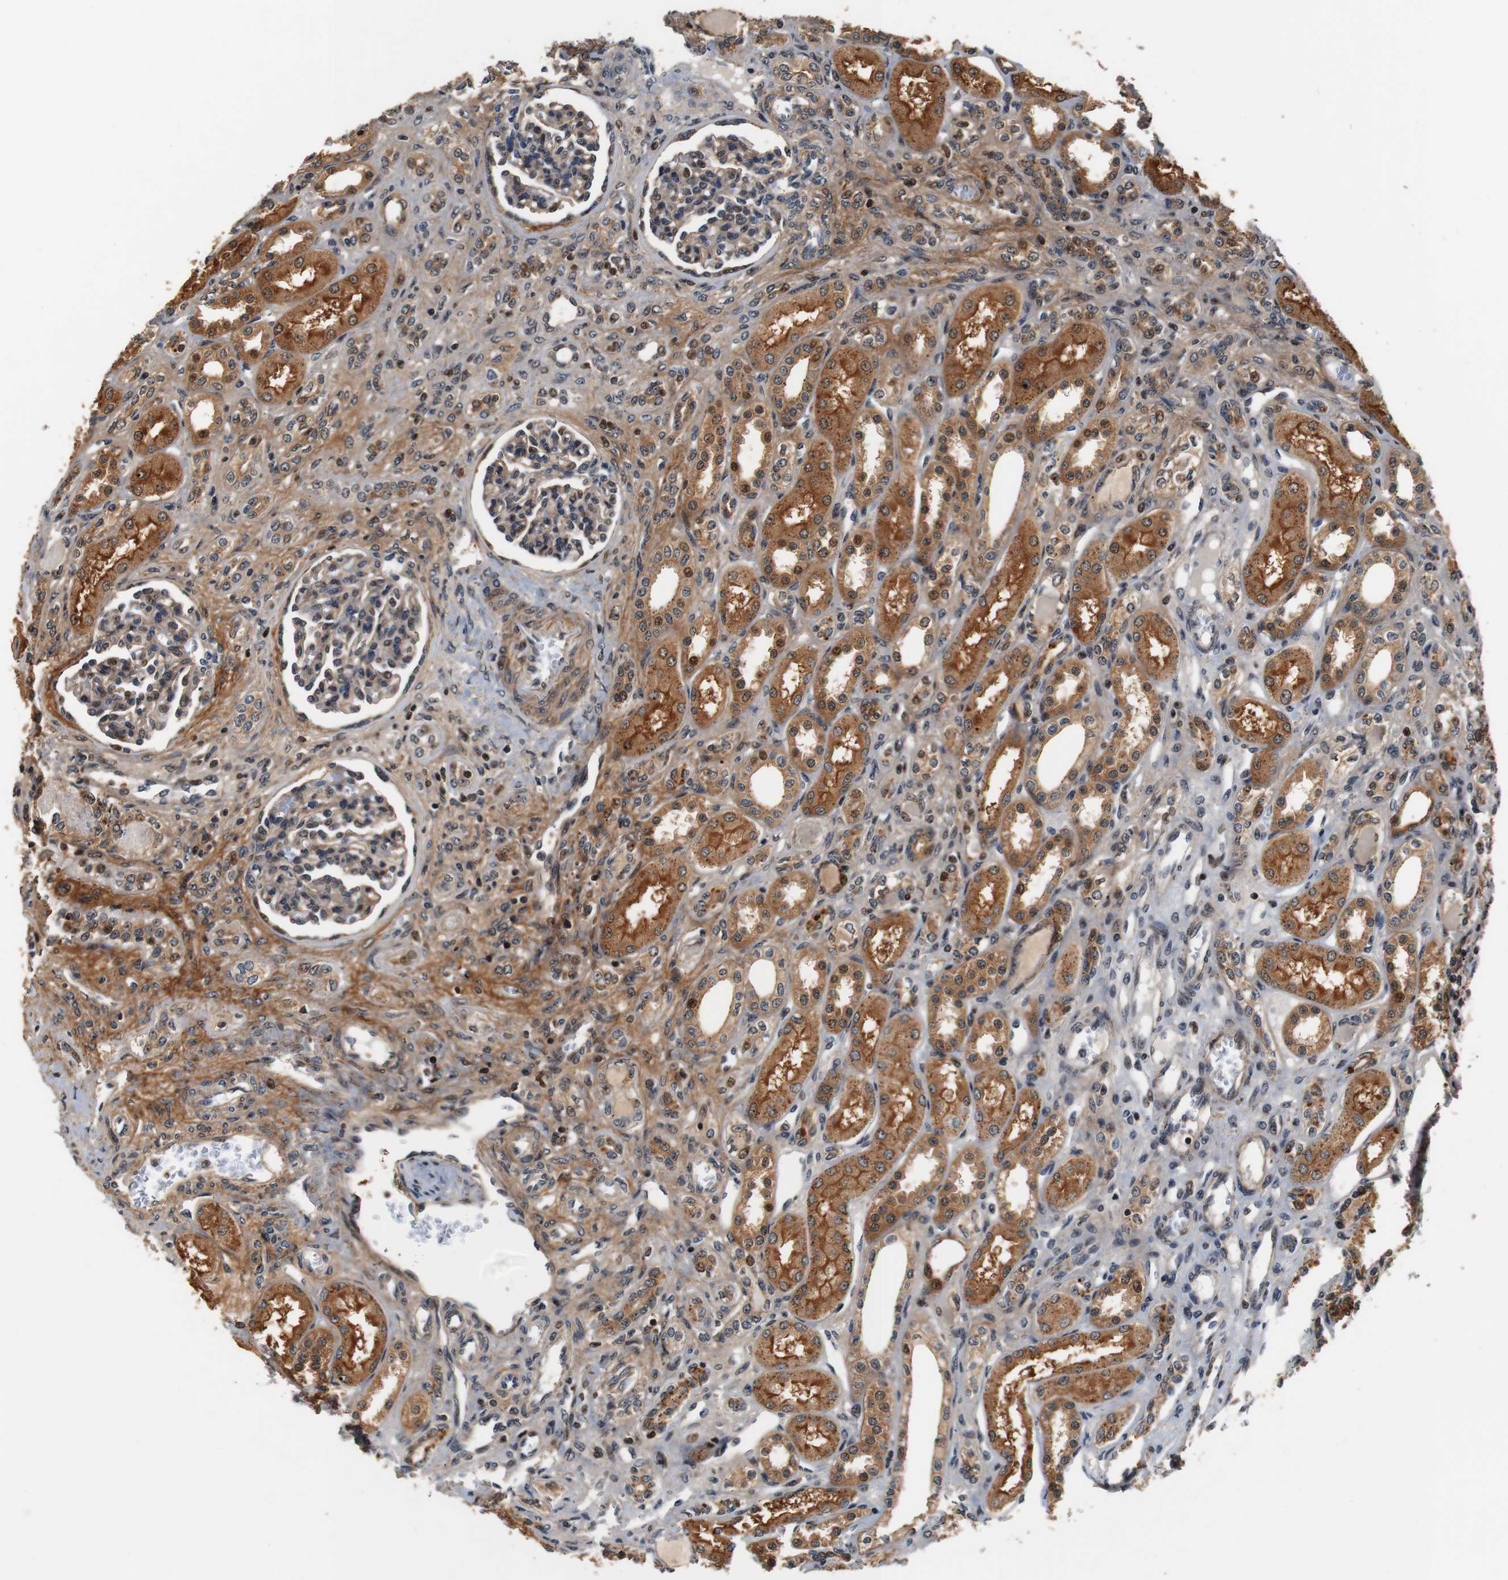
{"staining": {"intensity": "moderate", "quantity": ">75%", "location": "cytoplasmic/membranous,nuclear"}, "tissue": "kidney", "cell_type": "Cells in glomeruli", "image_type": "normal", "snomed": [{"axis": "morphology", "description": "Normal tissue, NOS"}, {"axis": "topography", "description": "Kidney"}], "caption": "Immunohistochemical staining of benign human kidney demonstrates medium levels of moderate cytoplasmic/membranous,nuclear positivity in approximately >75% of cells in glomeruli. The protein of interest is shown in brown color, while the nuclei are stained blue.", "gene": "LRP4", "patient": {"sex": "male", "age": 7}}